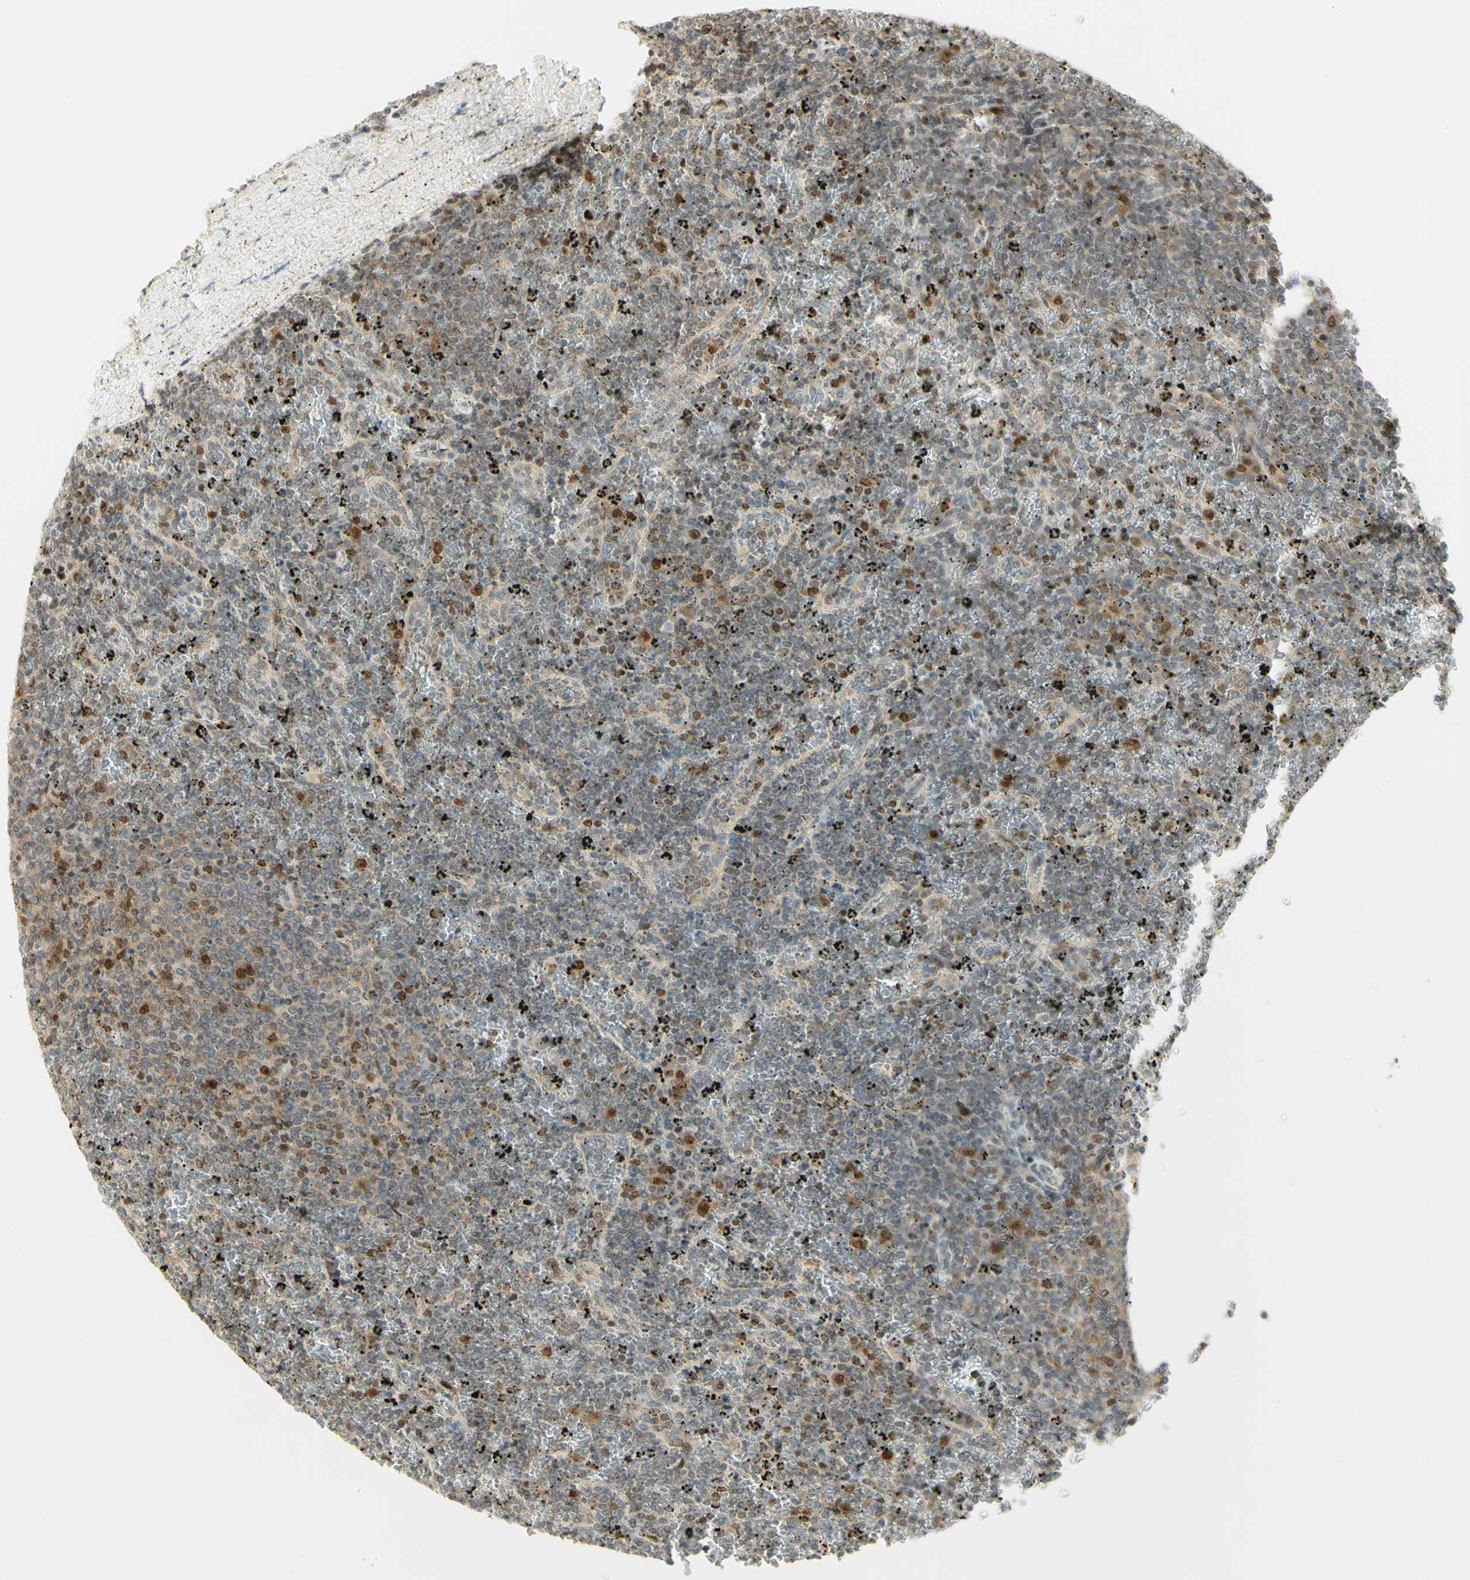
{"staining": {"intensity": "moderate", "quantity": ">75%", "location": "cytoplasmic/membranous,nuclear"}, "tissue": "lymphoma", "cell_type": "Tumor cells", "image_type": "cancer", "snomed": [{"axis": "morphology", "description": "Malignant lymphoma, non-Hodgkin's type, Low grade"}, {"axis": "topography", "description": "Spleen"}], "caption": "Protein expression by immunohistochemistry reveals moderate cytoplasmic/membranous and nuclear positivity in approximately >75% of tumor cells in lymphoma.", "gene": "KIF11", "patient": {"sex": "female", "age": 77}}